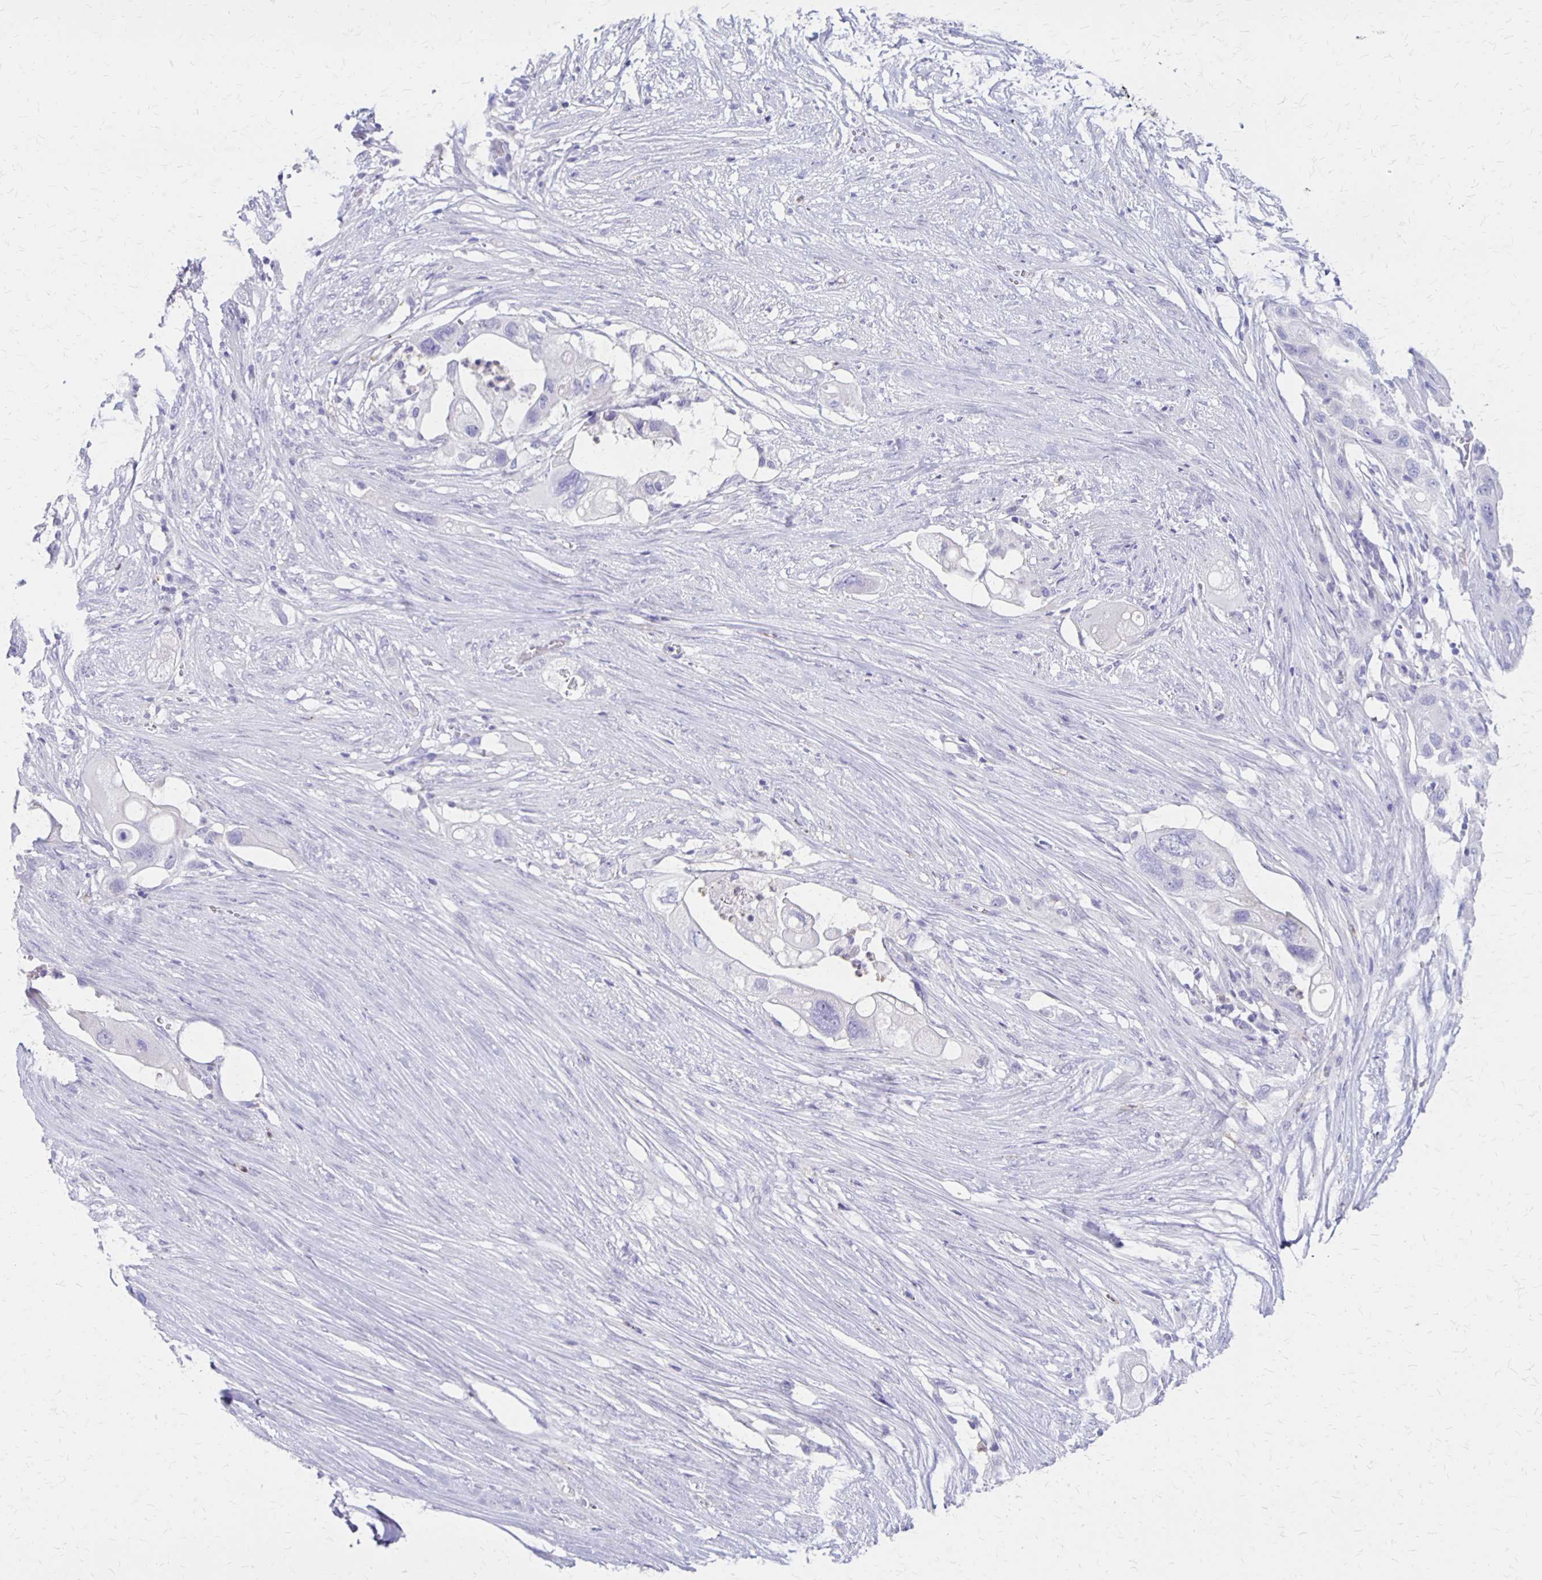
{"staining": {"intensity": "negative", "quantity": "none", "location": "none"}, "tissue": "pancreatic cancer", "cell_type": "Tumor cells", "image_type": "cancer", "snomed": [{"axis": "morphology", "description": "Adenocarcinoma, NOS"}, {"axis": "topography", "description": "Pancreas"}], "caption": "Immunohistochemistry of adenocarcinoma (pancreatic) reveals no expression in tumor cells.", "gene": "SEPTIN5", "patient": {"sex": "female", "age": 72}}